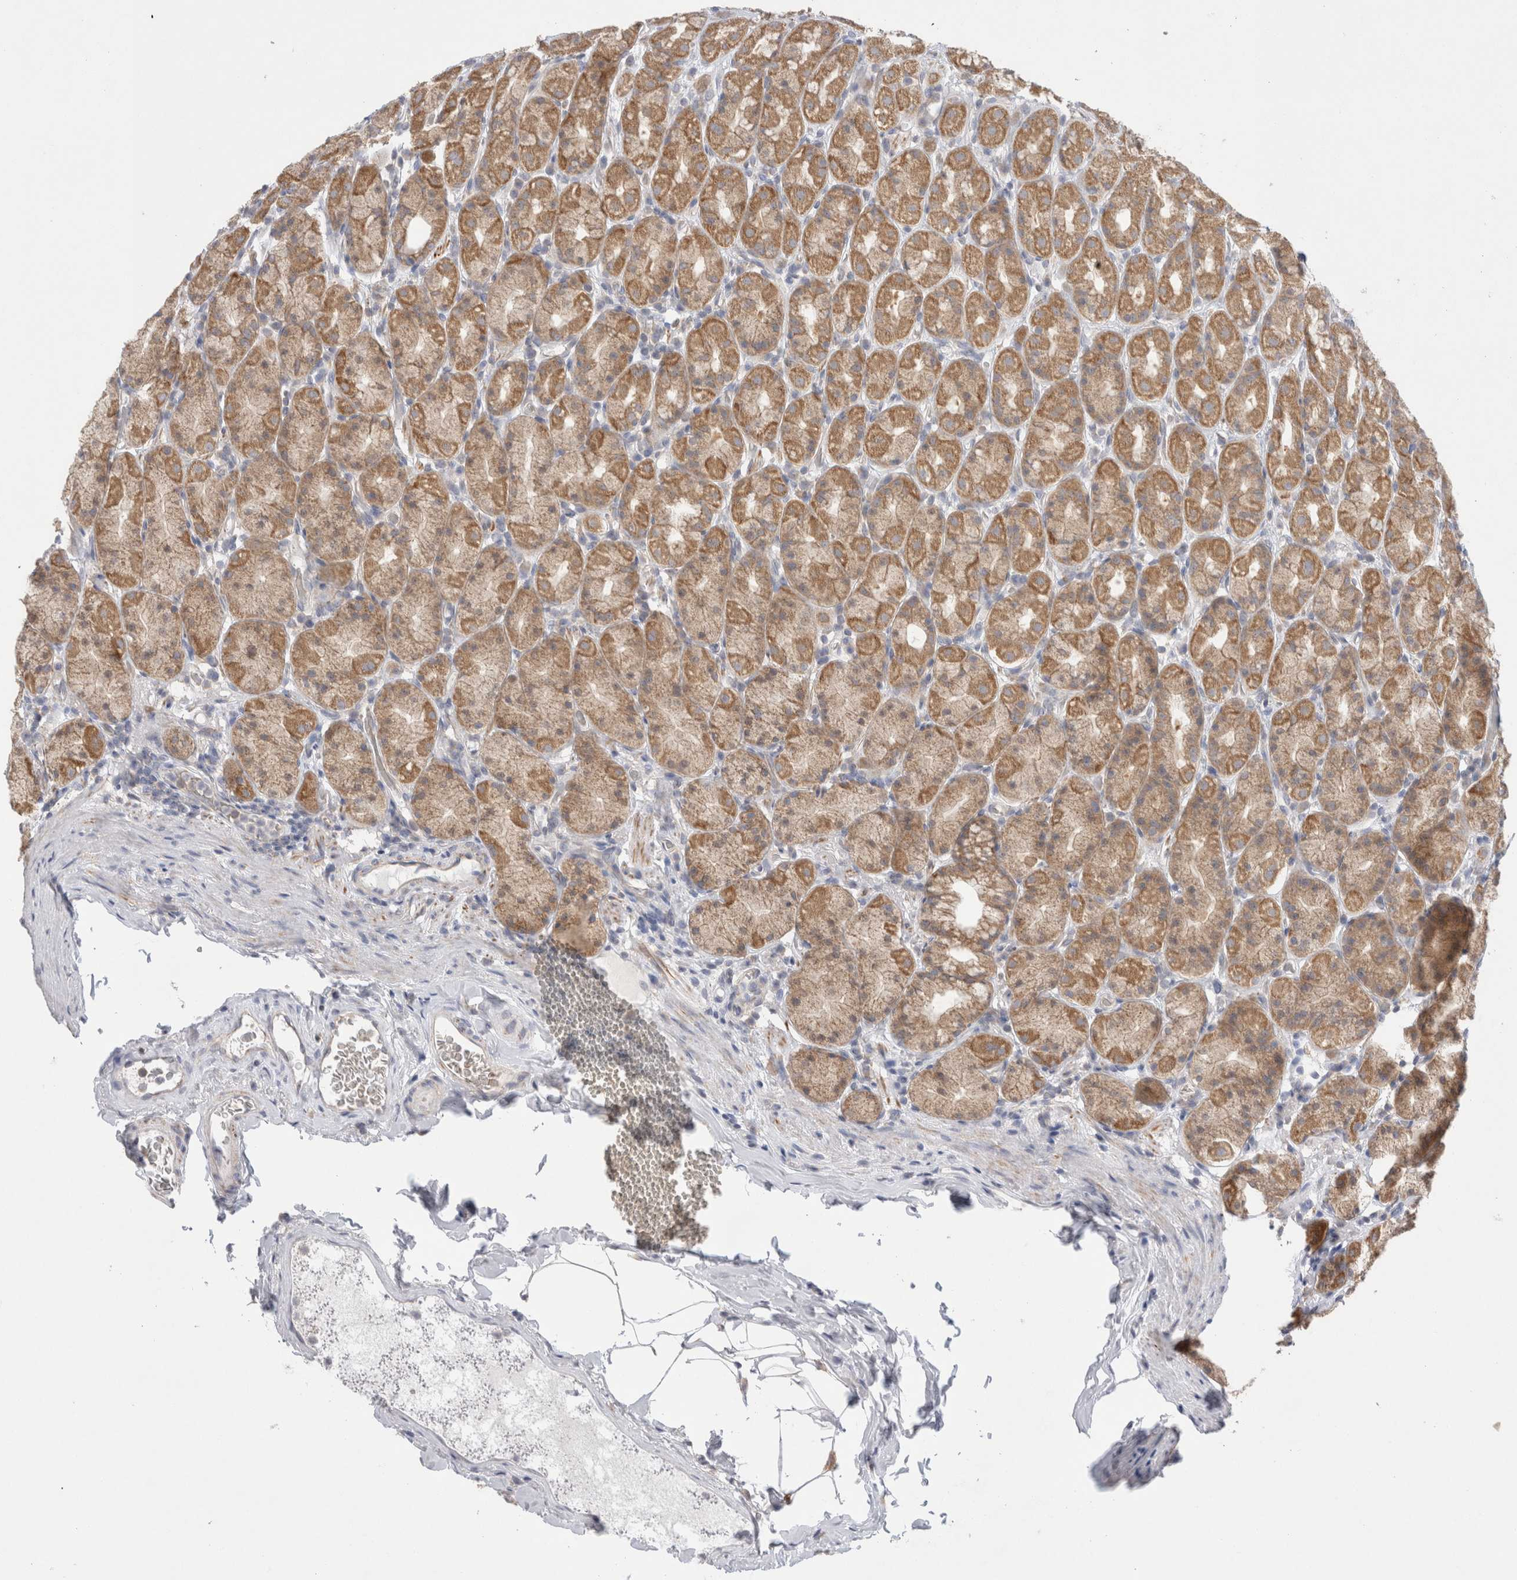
{"staining": {"intensity": "moderate", "quantity": ">75%", "location": "cytoplasmic/membranous"}, "tissue": "stomach", "cell_type": "Glandular cells", "image_type": "normal", "snomed": [{"axis": "morphology", "description": "Normal tissue, NOS"}, {"axis": "topography", "description": "Stomach, upper"}], "caption": "An immunohistochemistry image of benign tissue is shown. Protein staining in brown labels moderate cytoplasmic/membranous positivity in stomach within glandular cells.", "gene": "NDOR1", "patient": {"sex": "male", "age": 68}}